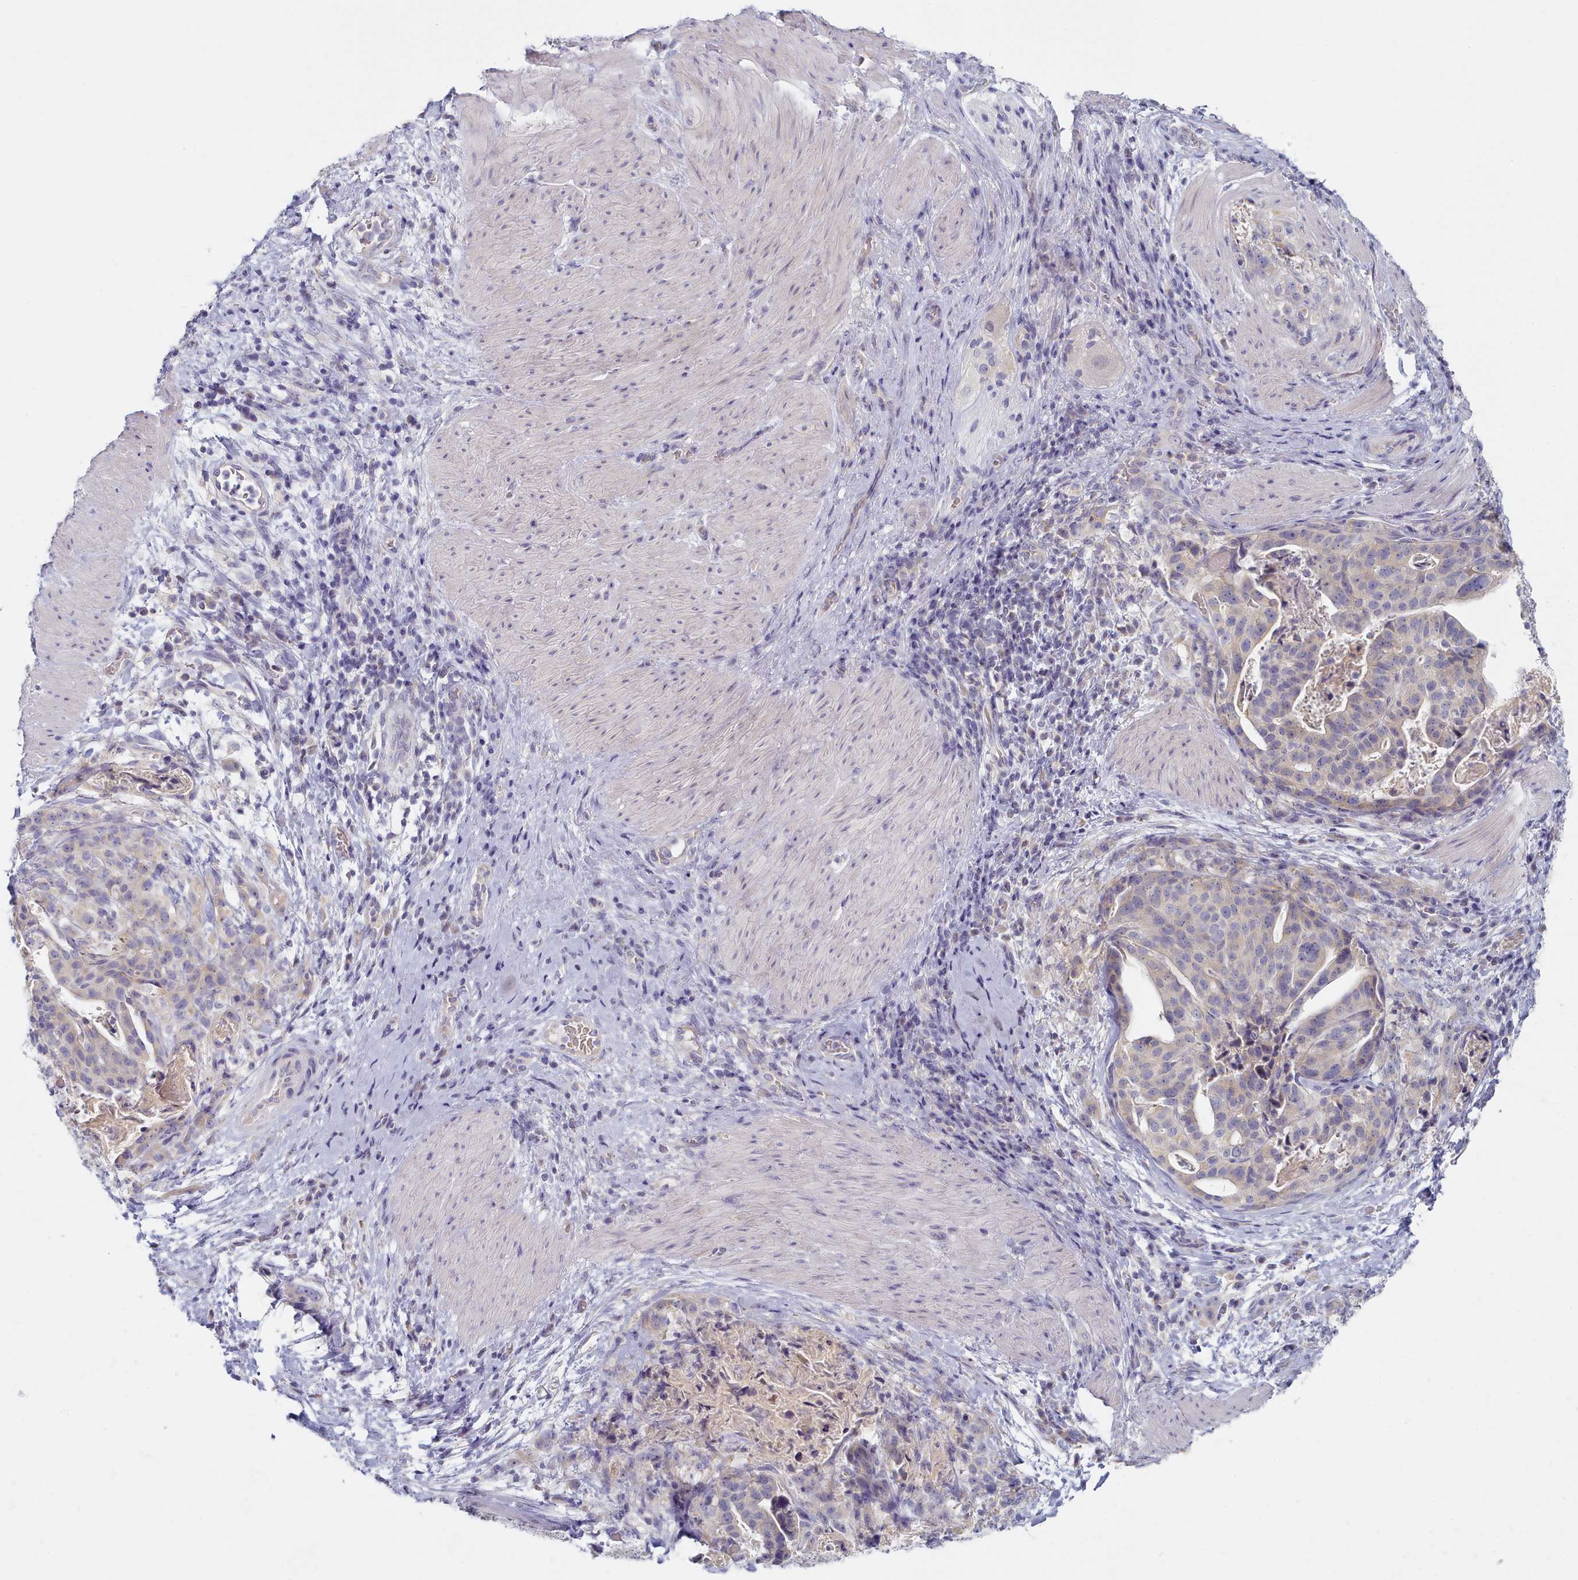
{"staining": {"intensity": "weak", "quantity": "<25%", "location": "cytoplasmic/membranous"}, "tissue": "stomach cancer", "cell_type": "Tumor cells", "image_type": "cancer", "snomed": [{"axis": "morphology", "description": "Adenocarcinoma, NOS"}, {"axis": "topography", "description": "Stomach"}], "caption": "High magnification brightfield microscopy of stomach cancer stained with DAB (brown) and counterstained with hematoxylin (blue): tumor cells show no significant expression.", "gene": "TYW1B", "patient": {"sex": "male", "age": 48}}